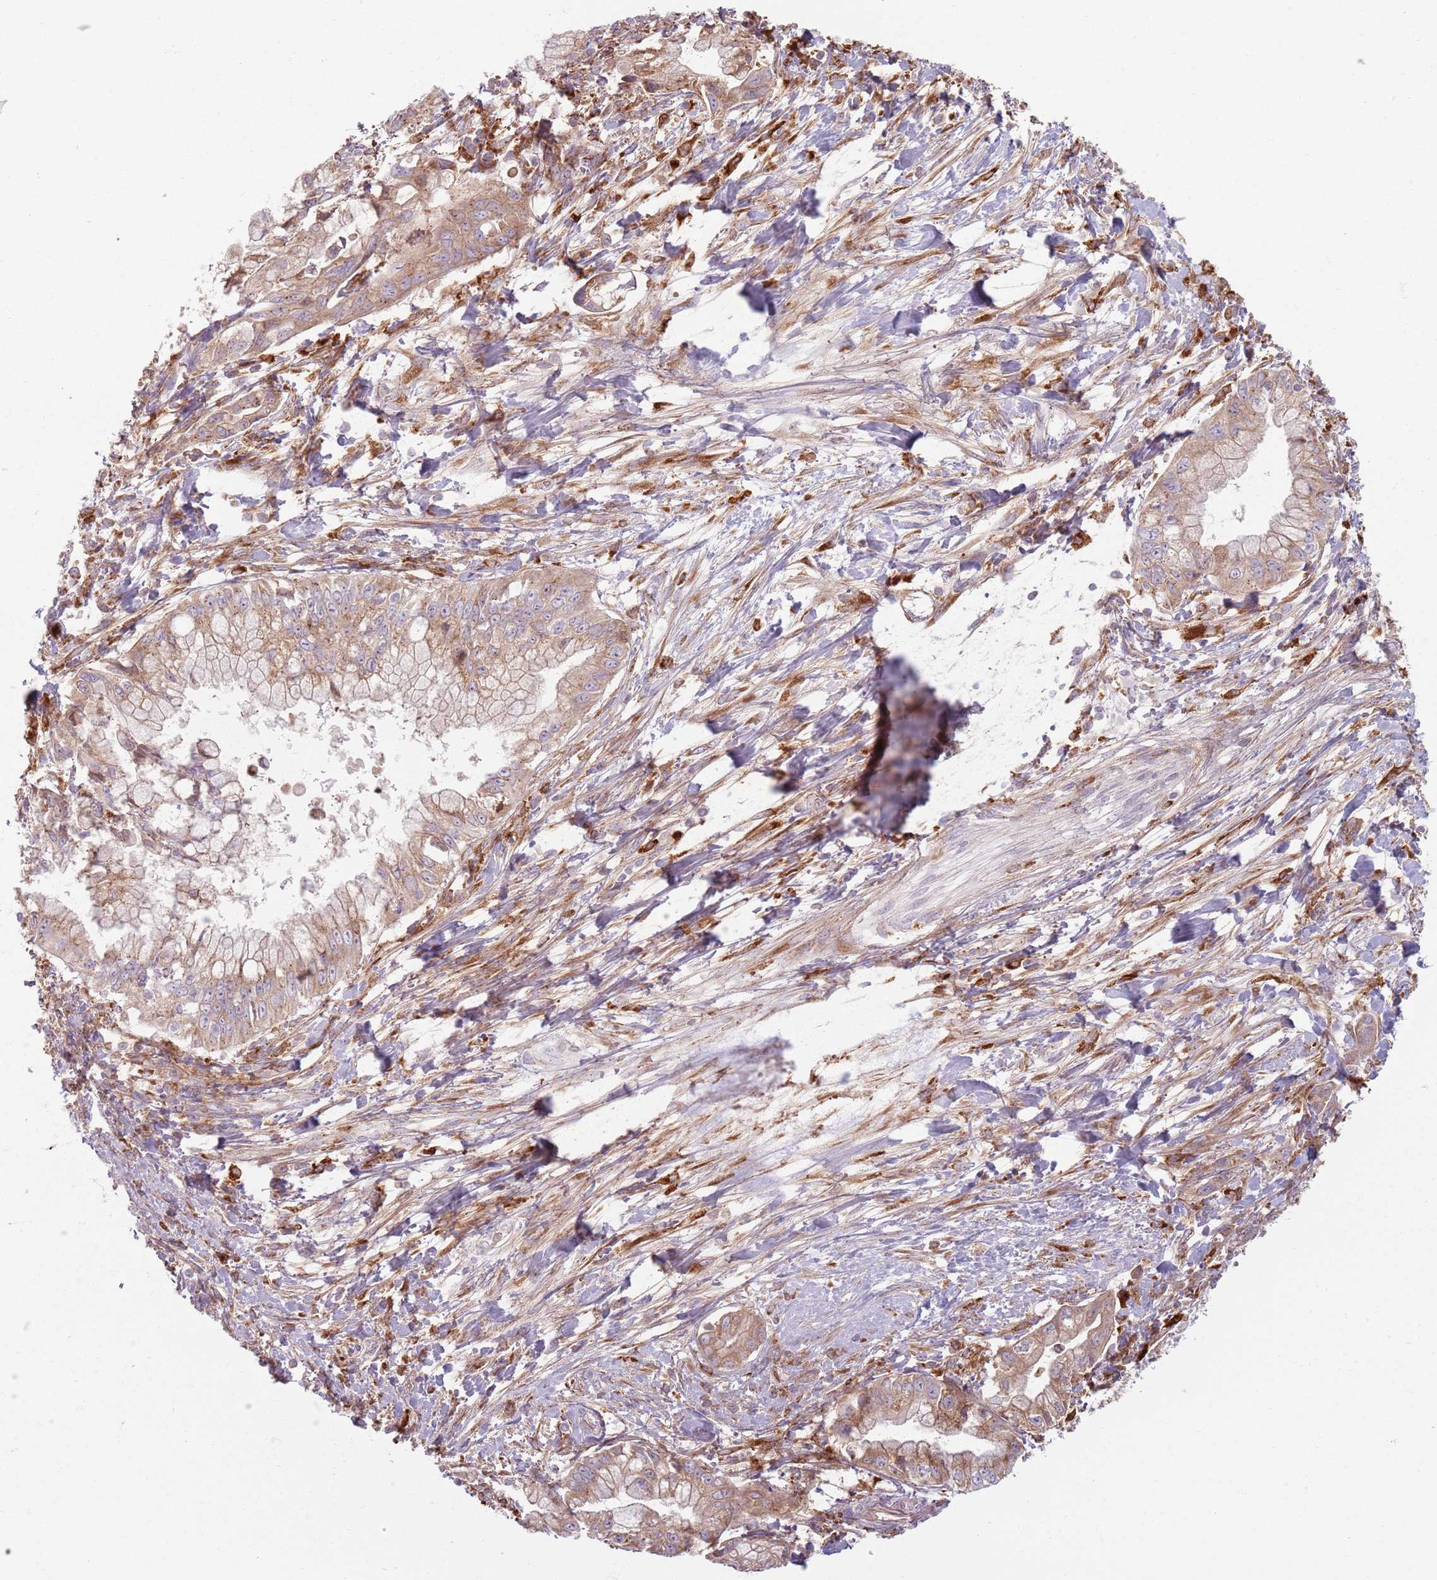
{"staining": {"intensity": "moderate", "quantity": "25%-75%", "location": "cytoplasmic/membranous"}, "tissue": "pancreatic cancer", "cell_type": "Tumor cells", "image_type": "cancer", "snomed": [{"axis": "morphology", "description": "Adenocarcinoma, NOS"}, {"axis": "topography", "description": "Pancreas"}], "caption": "Immunohistochemical staining of human pancreatic cancer (adenocarcinoma) reveals medium levels of moderate cytoplasmic/membranous positivity in approximately 25%-75% of tumor cells. (DAB IHC, brown staining for protein, blue staining for nuclei).", "gene": "COLGALT1", "patient": {"sex": "male", "age": 48}}